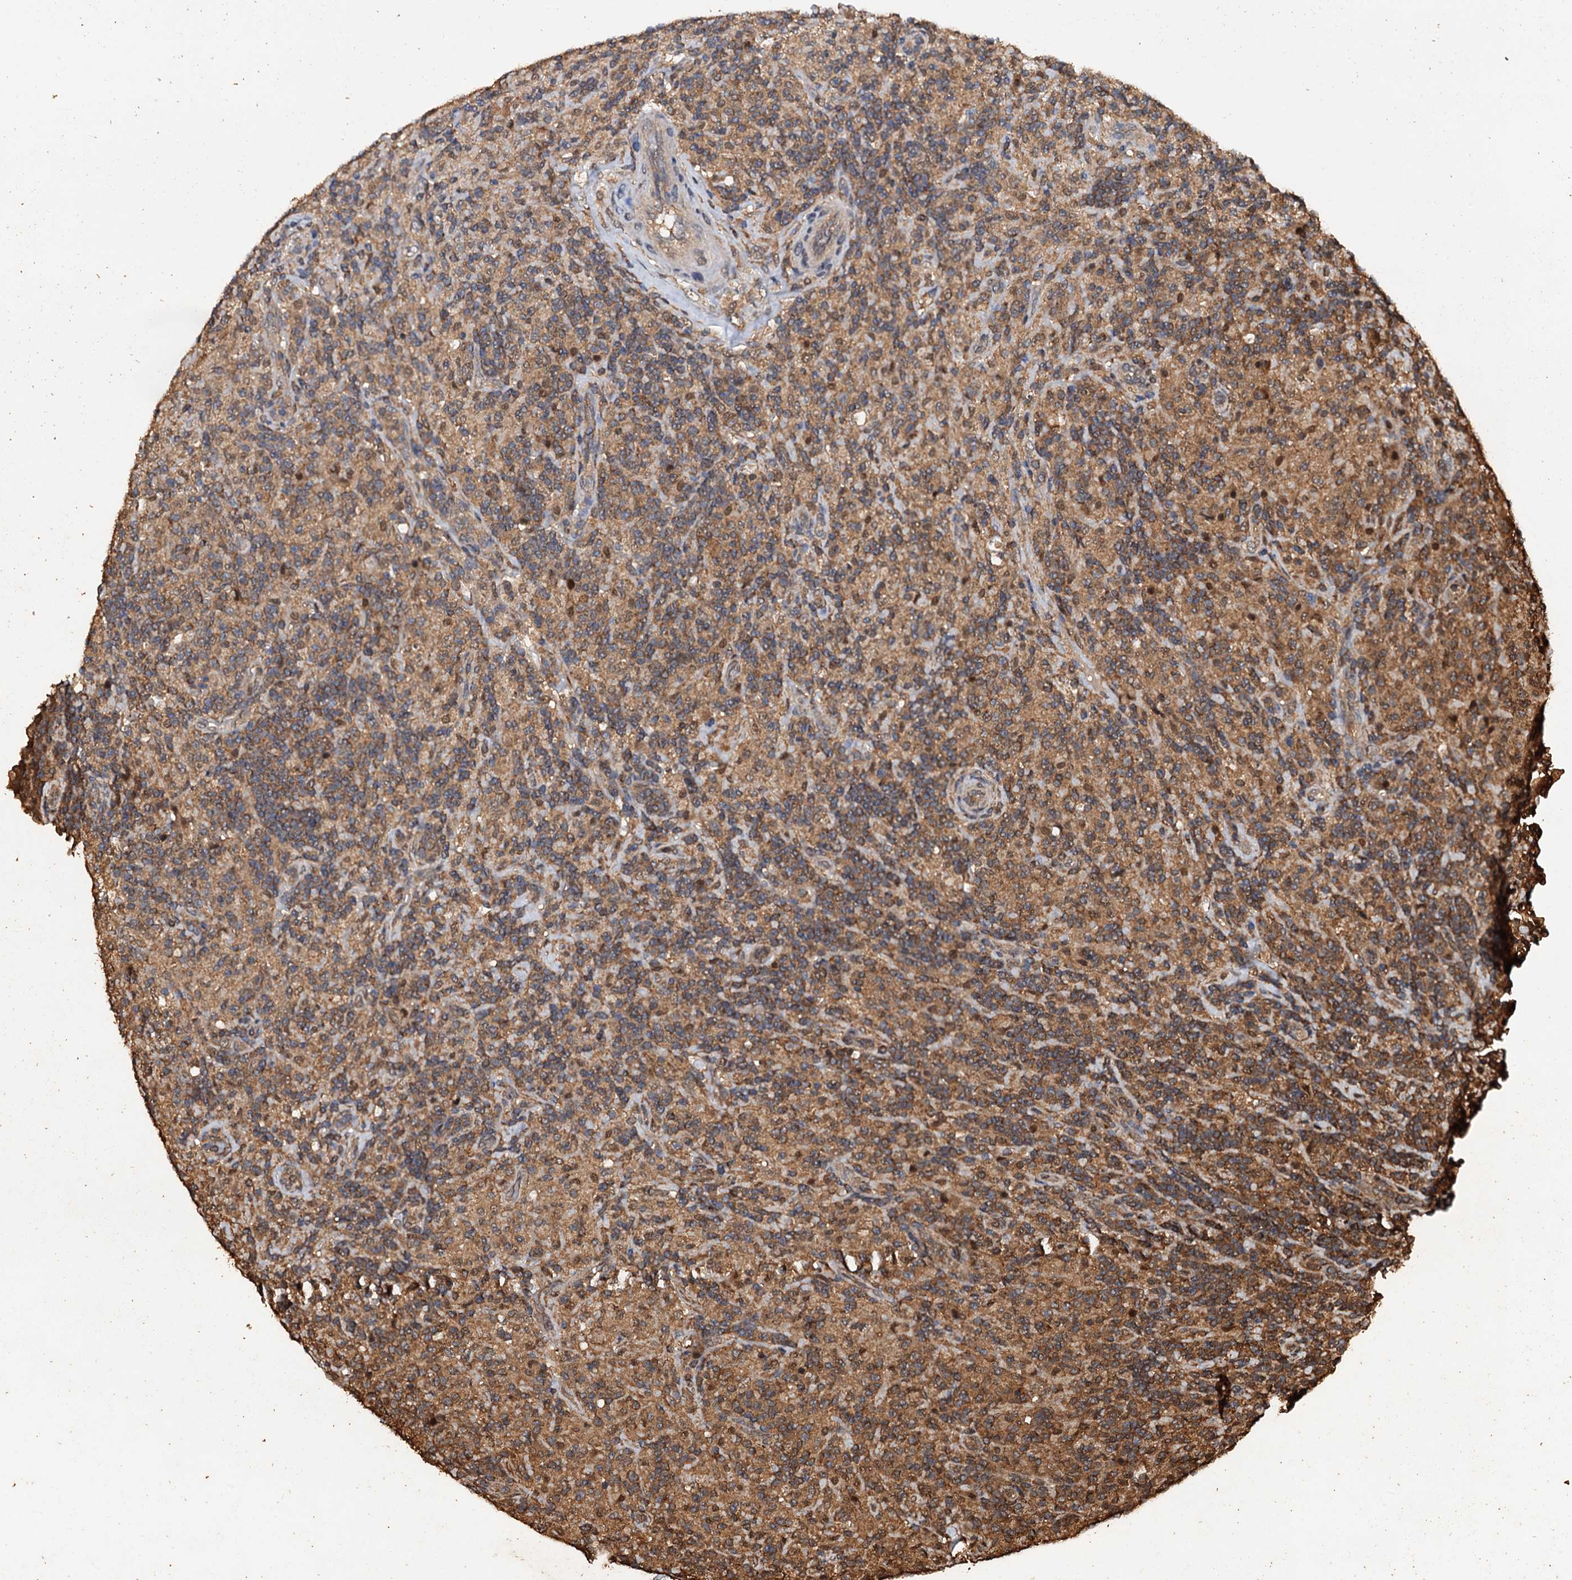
{"staining": {"intensity": "moderate", "quantity": ">75%", "location": "cytoplasmic/membranous"}, "tissue": "lymphoma", "cell_type": "Tumor cells", "image_type": "cancer", "snomed": [{"axis": "morphology", "description": "Hodgkin's disease, NOS"}, {"axis": "topography", "description": "Lymph node"}], "caption": "An immunohistochemistry photomicrograph of tumor tissue is shown. Protein staining in brown labels moderate cytoplasmic/membranous positivity in lymphoma within tumor cells. (Brightfield microscopy of DAB IHC at high magnification).", "gene": "PSMD9", "patient": {"sex": "male", "age": 70}}